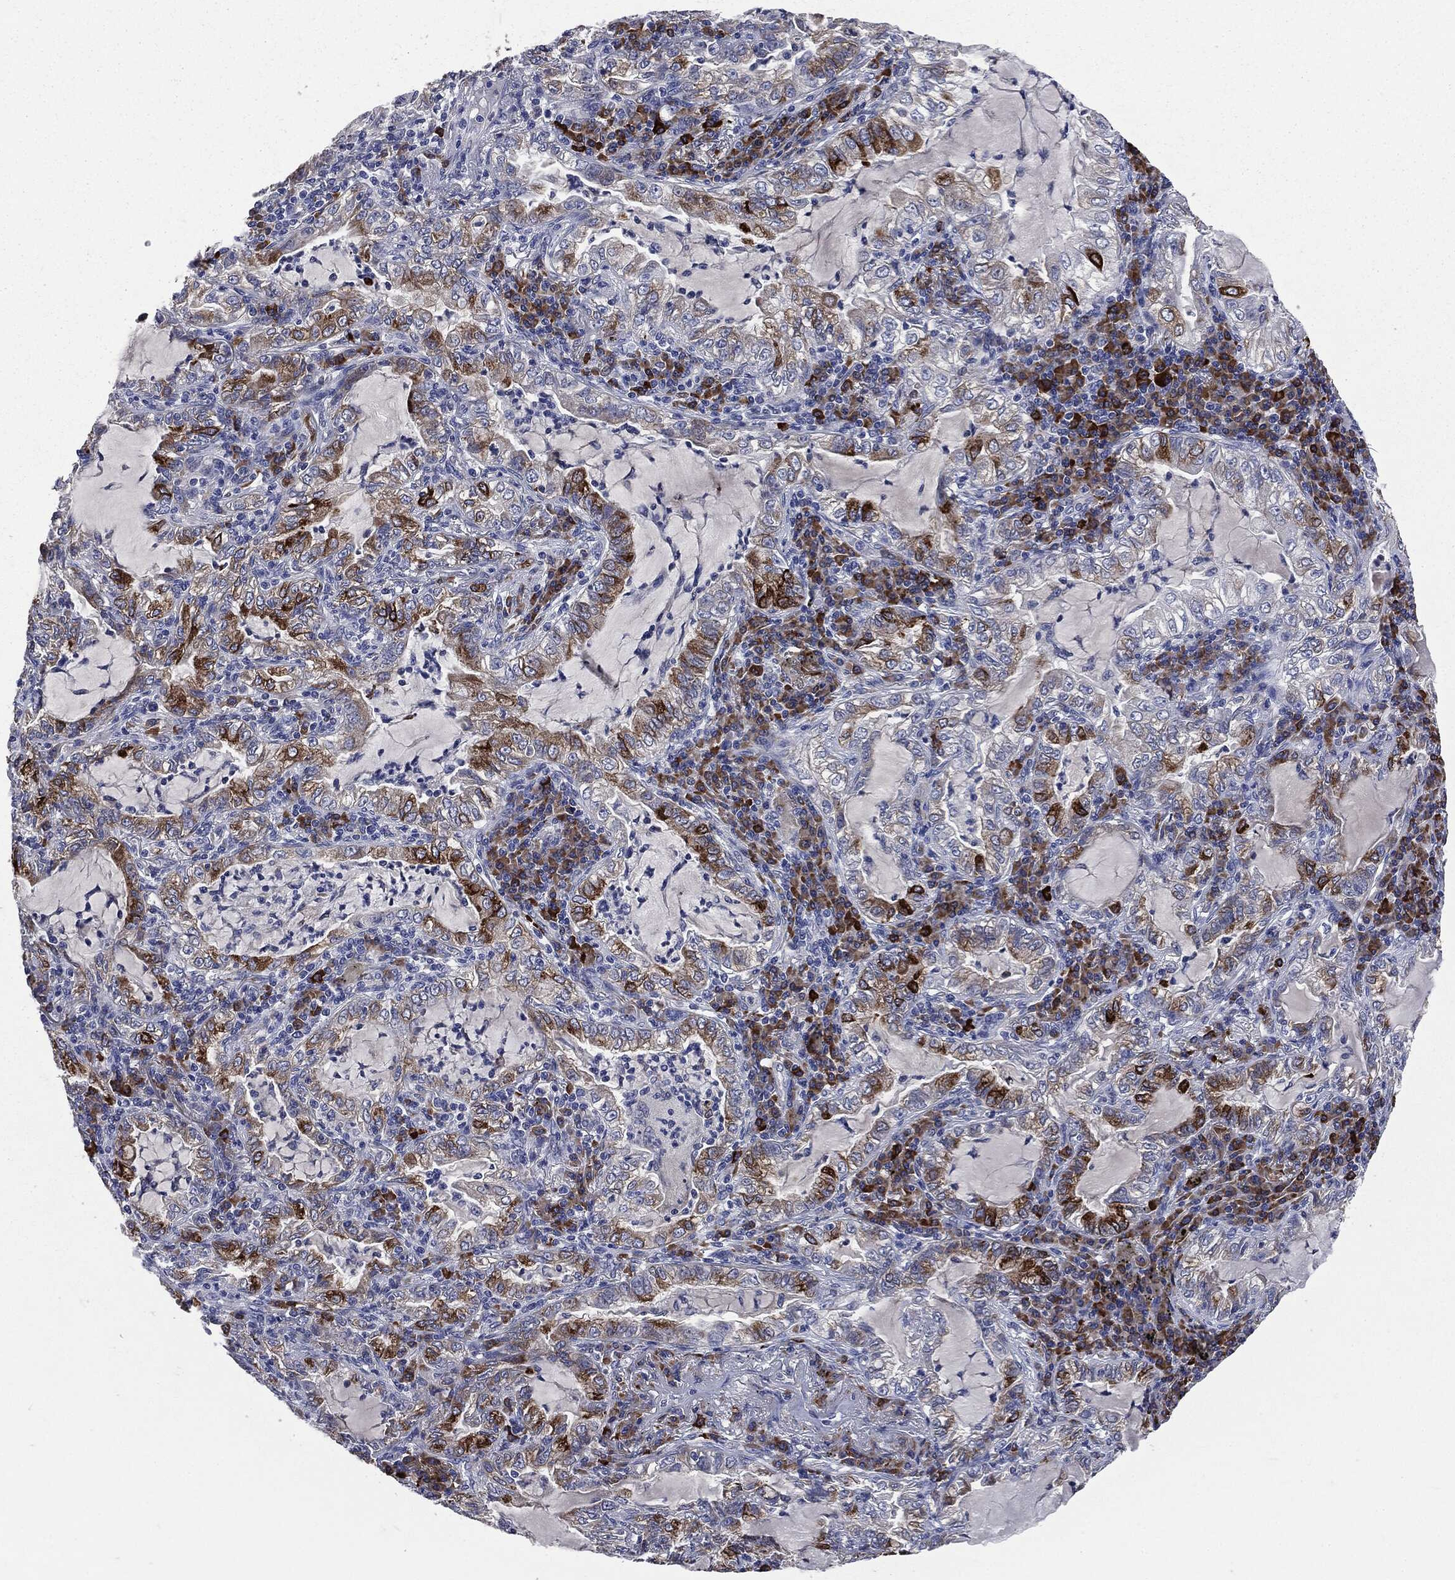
{"staining": {"intensity": "strong", "quantity": "<25%", "location": "cytoplasmic/membranous"}, "tissue": "lung cancer", "cell_type": "Tumor cells", "image_type": "cancer", "snomed": [{"axis": "morphology", "description": "Adenocarcinoma, NOS"}, {"axis": "topography", "description": "Lung"}], "caption": "About <25% of tumor cells in human lung cancer demonstrate strong cytoplasmic/membranous protein staining as visualized by brown immunohistochemical staining.", "gene": "PTGS2", "patient": {"sex": "female", "age": 73}}